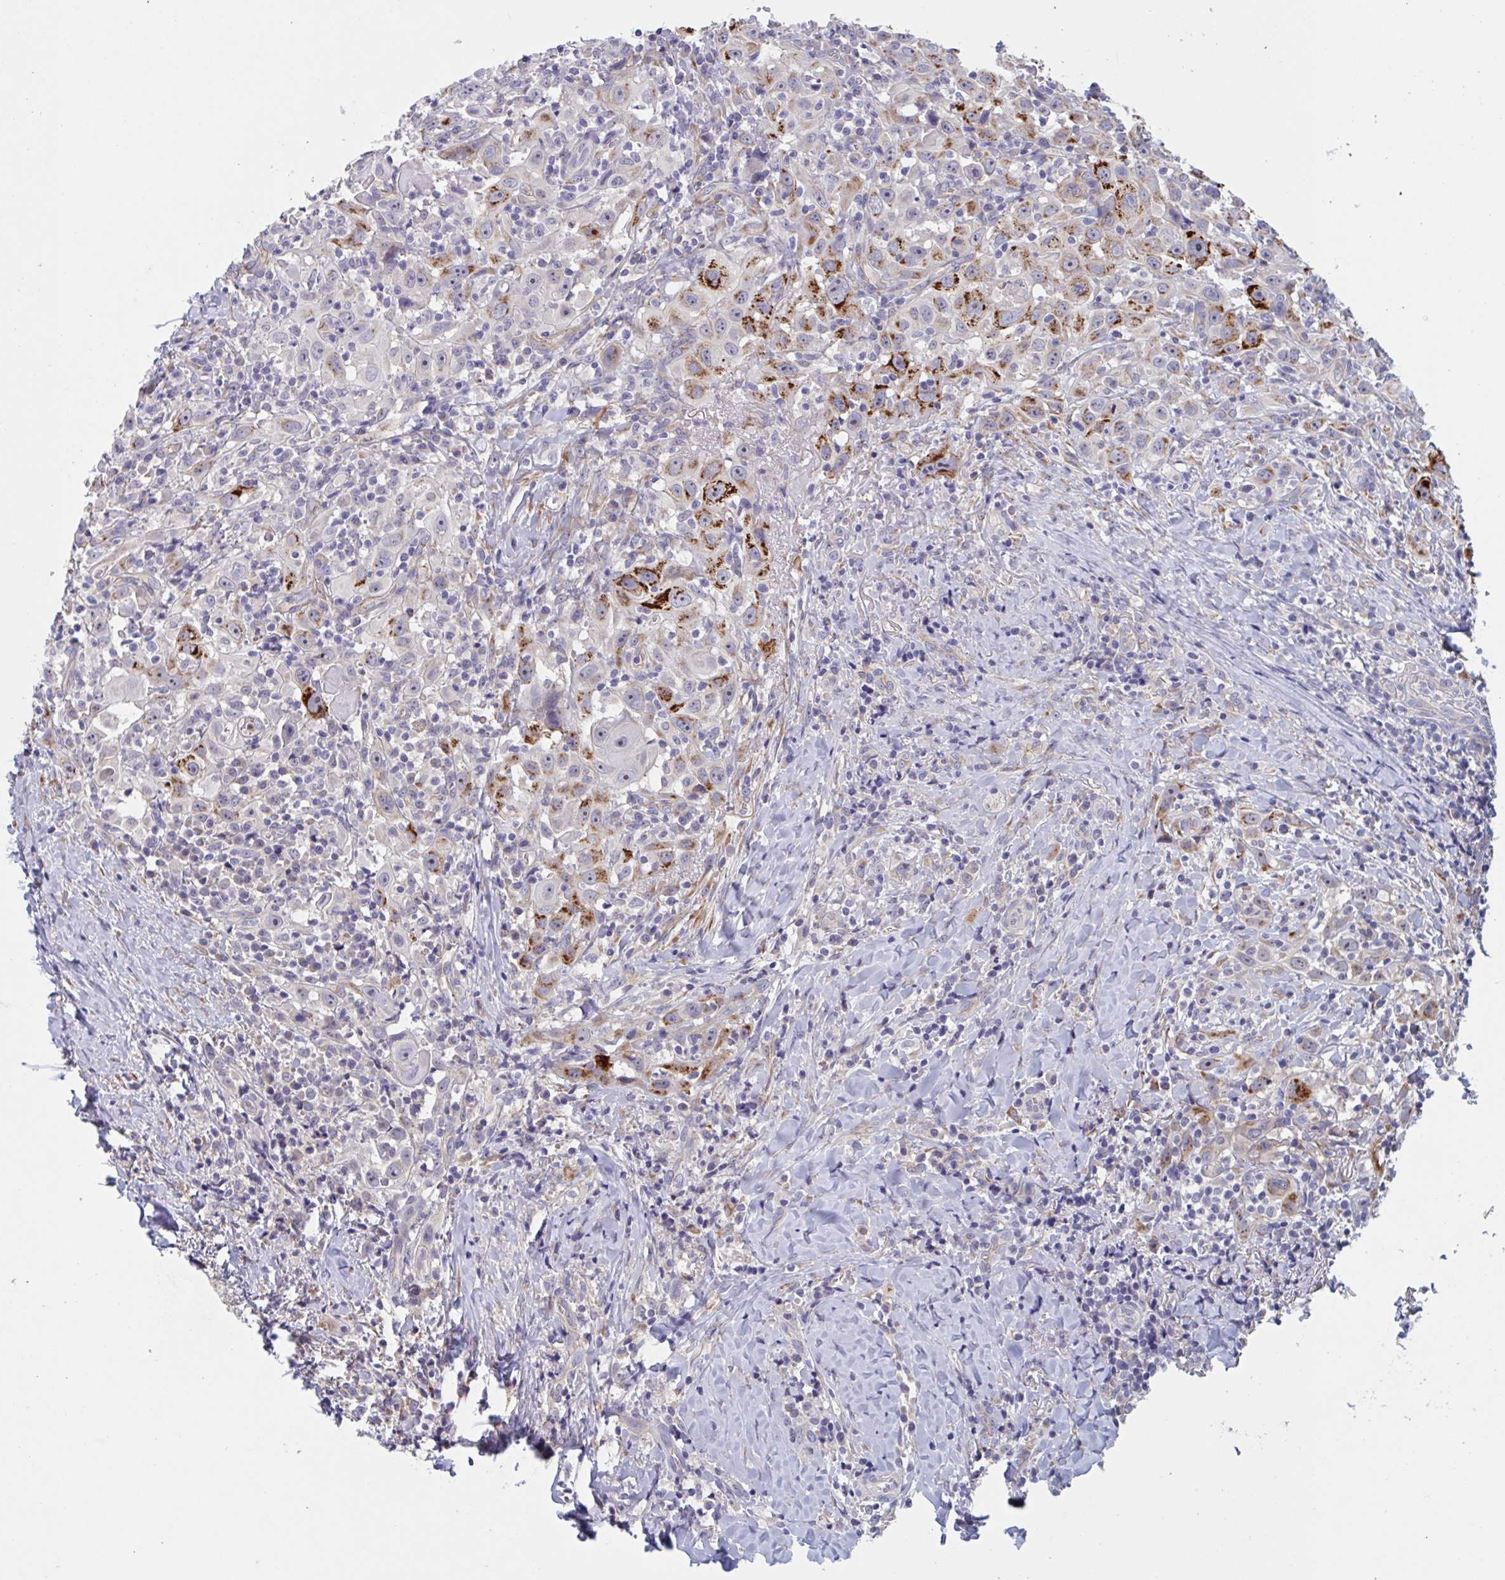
{"staining": {"intensity": "strong", "quantity": "<25%", "location": "cytoplasmic/membranous"}, "tissue": "head and neck cancer", "cell_type": "Tumor cells", "image_type": "cancer", "snomed": [{"axis": "morphology", "description": "Squamous cell carcinoma, NOS"}, {"axis": "topography", "description": "Head-Neck"}], "caption": "Immunohistochemical staining of head and neck cancer displays strong cytoplasmic/membranous protein positivity in approximately <25% of tumor cells.", "gene": "ST14", "patient": {"sex": "female", "age": 95}}